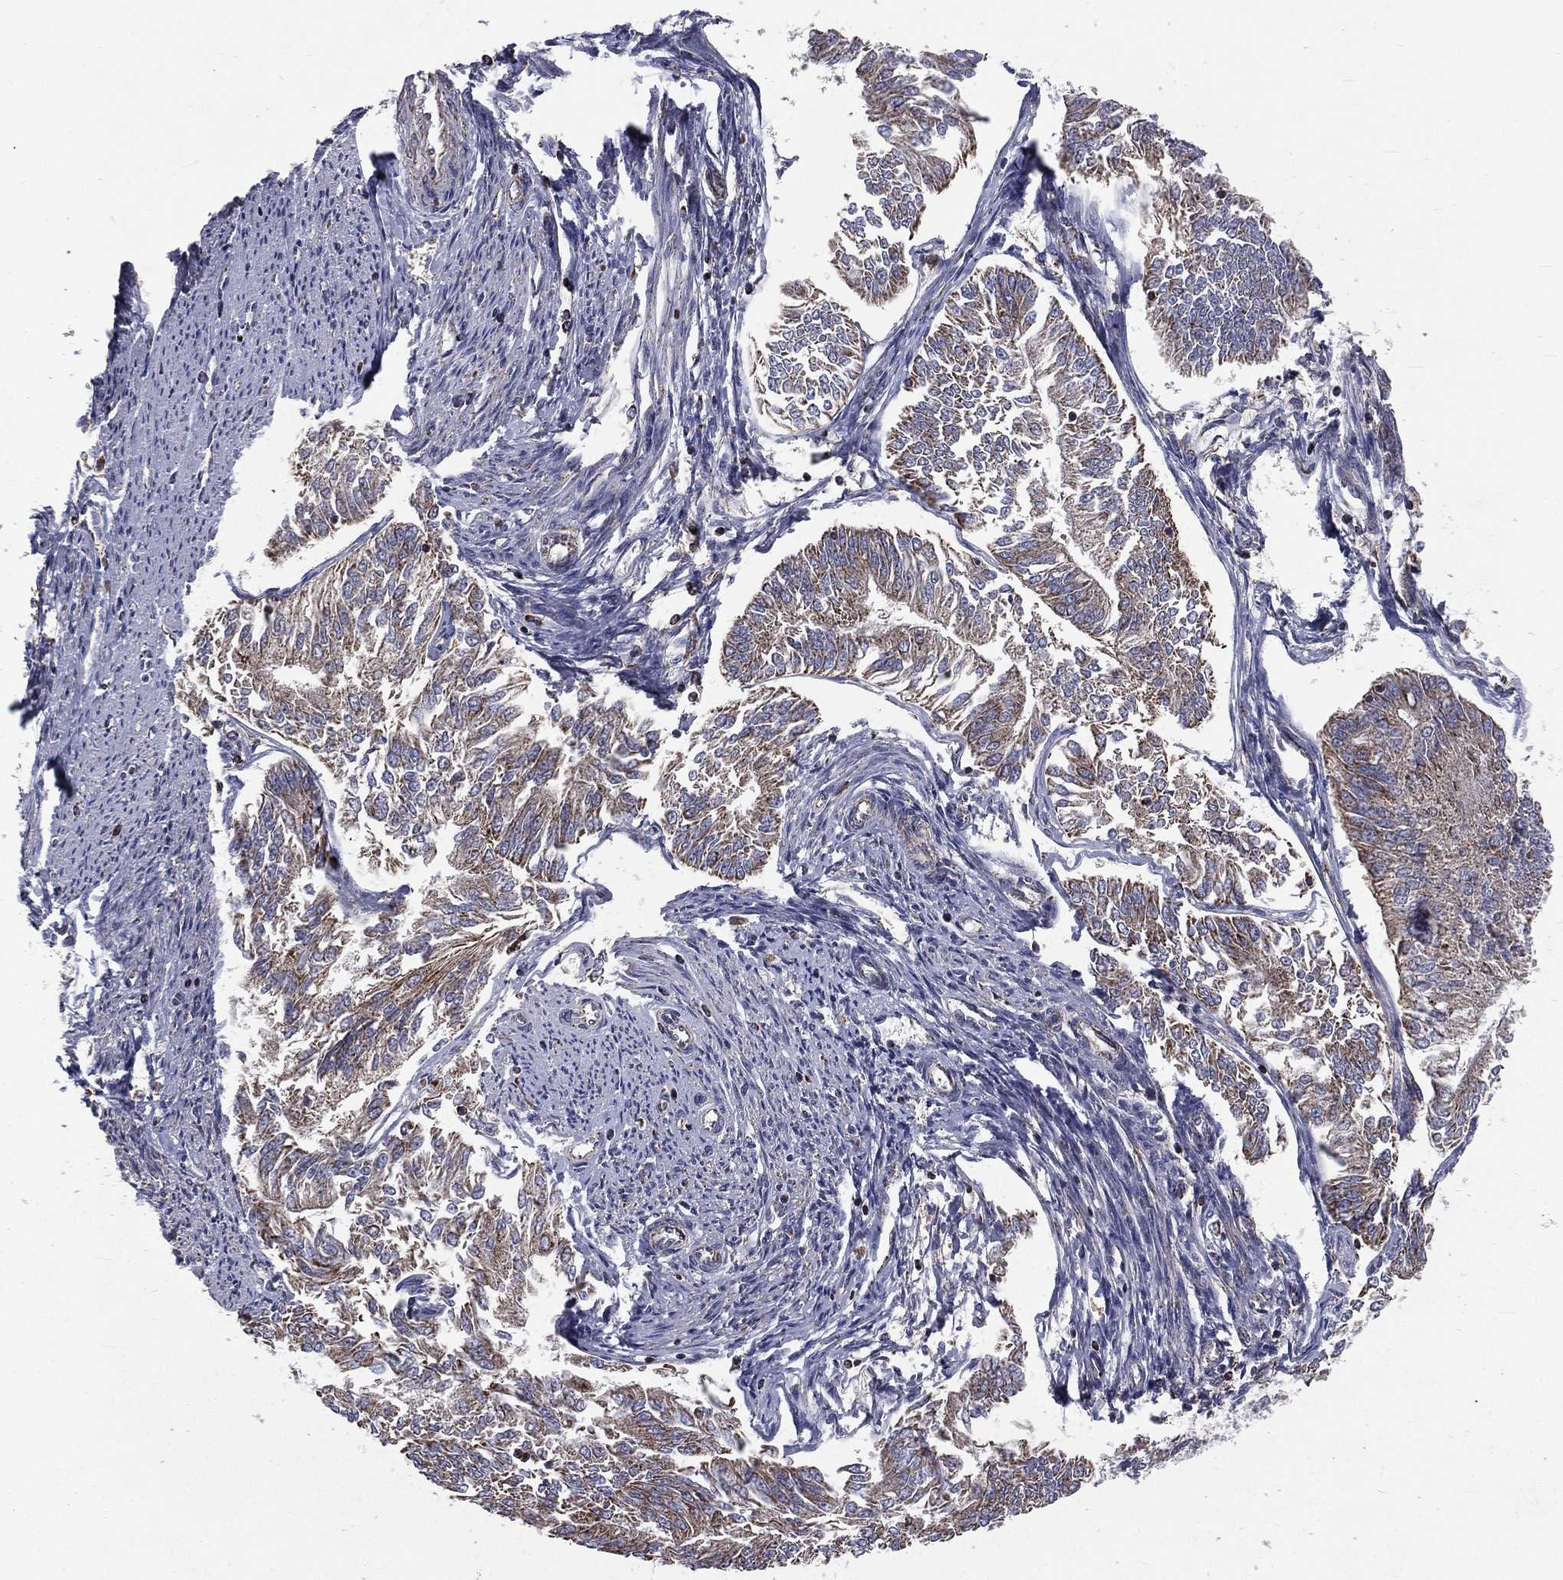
{"staining": {"intensity": "weak", "quantity": "25%-75%", "location": "cytoplasmic/membranous"}, "tissue": "endometrial cancer", "cell_type": "Tumor cells", "image_type": "cancer", "snomed": [{"axis": "morphology", "description": "Adenocarcinoma, NOS"}, {"axis": "topography", "description": "Endometrium"}], "caption": "Protein analysis of adenocarcinoma (endometrial) tissue shows weak cytoplasmic/membranous expression in about 25%-75% of tumor cells.", "gene": "GPD1", "patient": {"sex": "female", "age": 58}}